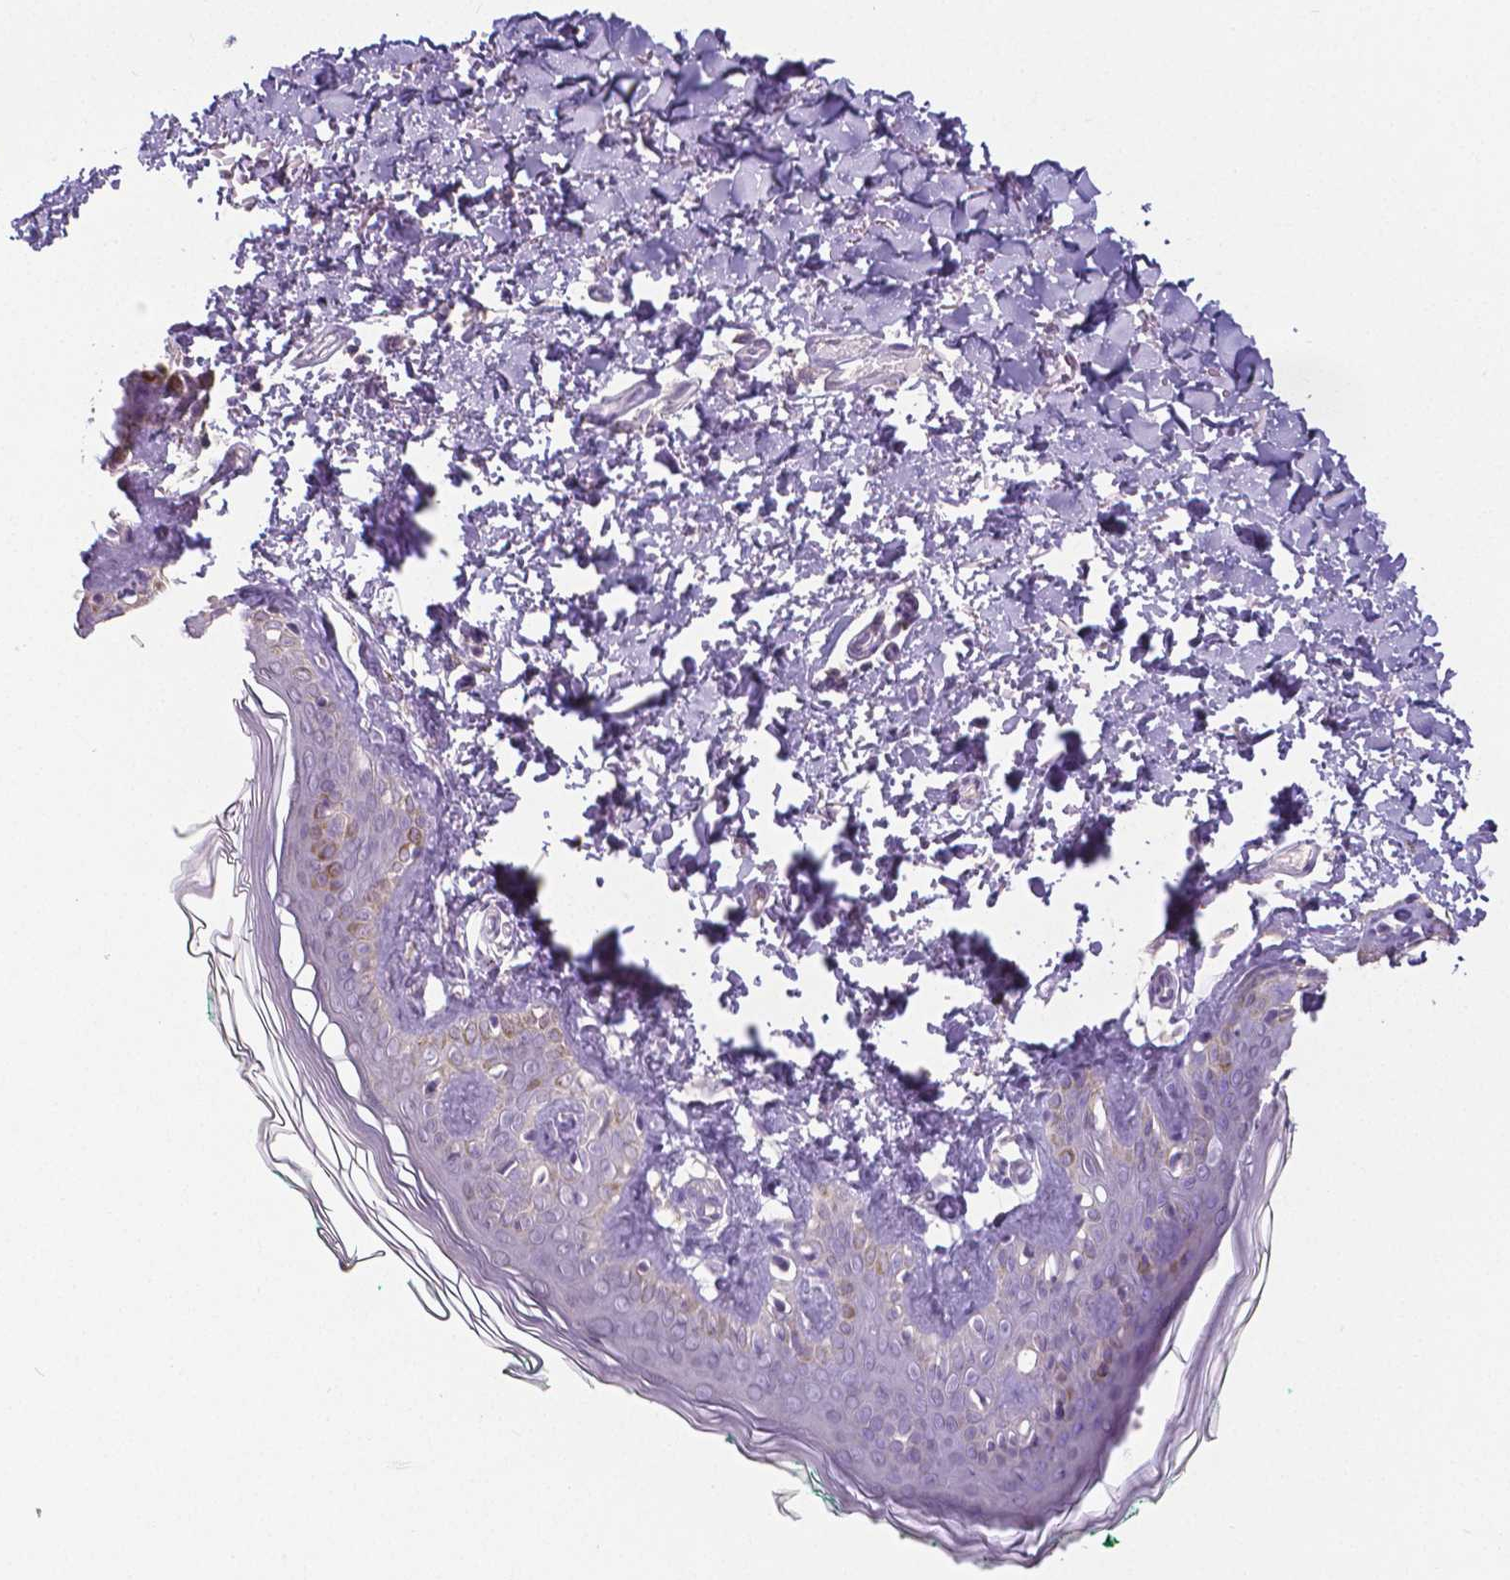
{"staining": {"intensity": "negative", "quantity": "none", "location": "none"}, "tissue": "skin", "cell_type": "Fibroblasts", "image_type": "normal", "snomed": [{"axis": "morphology", "description": "Normal tissue, NOS"}, {"axis": "topography", "description": "Skin"}, {"axis": "topography", "description": "Peripheral nerve tissue"}], "caption": "DAB immunohistochemical staining of benign human skin displays no significant staining in fibroblasts.", "gene": "CRMP1", "patient": {"sex": "female", "age": 45}}